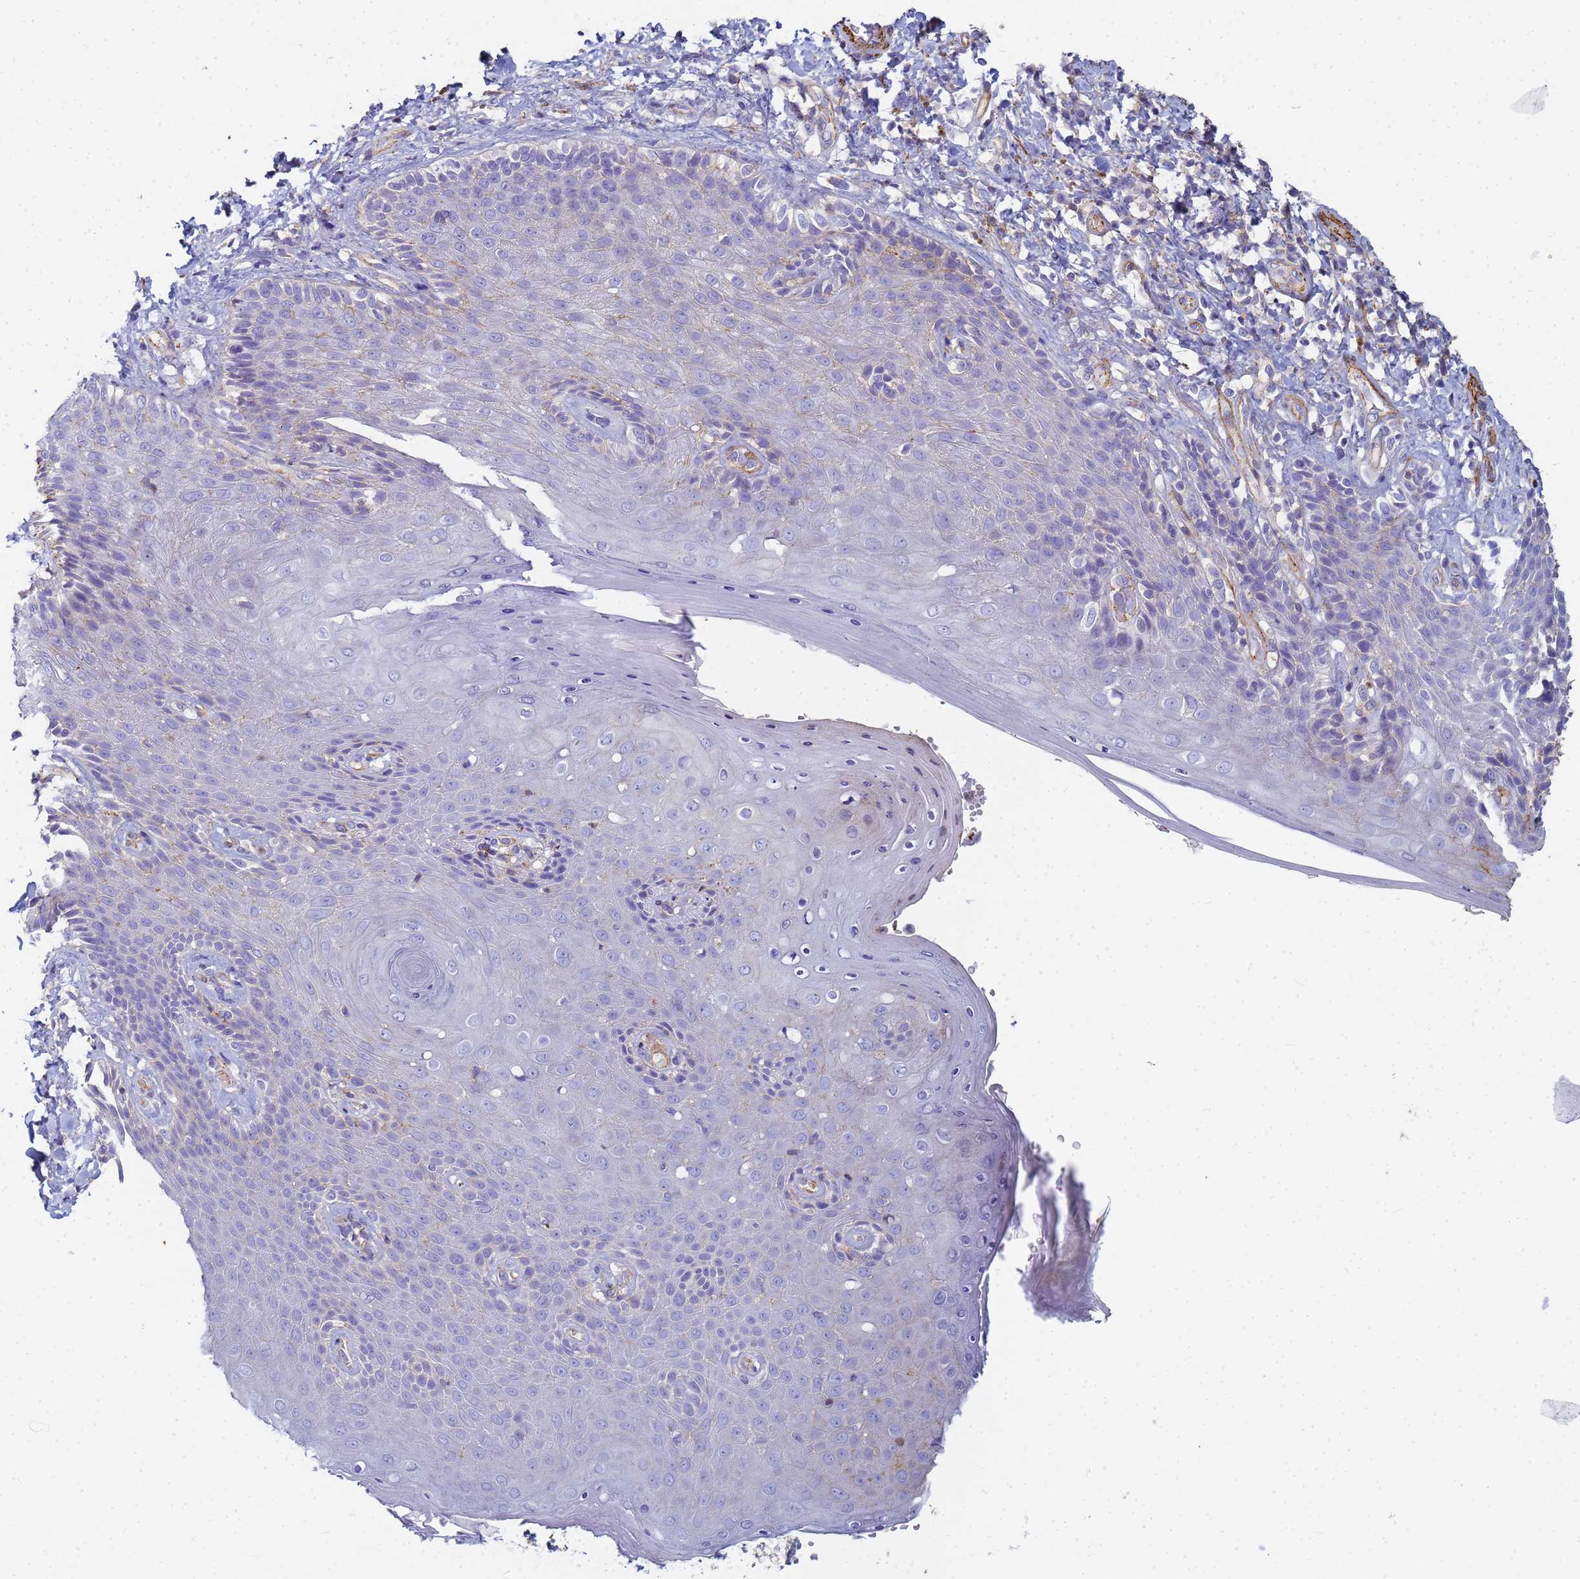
{"staining": {"intensity": "weak", "quantity": "<25%", "location": "cytoplasmic/membranous"}, "tissue": "skin", "cell_type": "Epidermal cells", "image_type": "normal", "snomed": [{"axis": "morphology", "description": "Normal tissue, NOS"}, {"axis": "topography", "description": "Anal"}], "caption": "Skin stained for a protein using immunohistochemistry (IHC) demonstrates no expression epidermal cells.", "gene": "TPM1", "patient": {"sex": "female", "age": 89}}